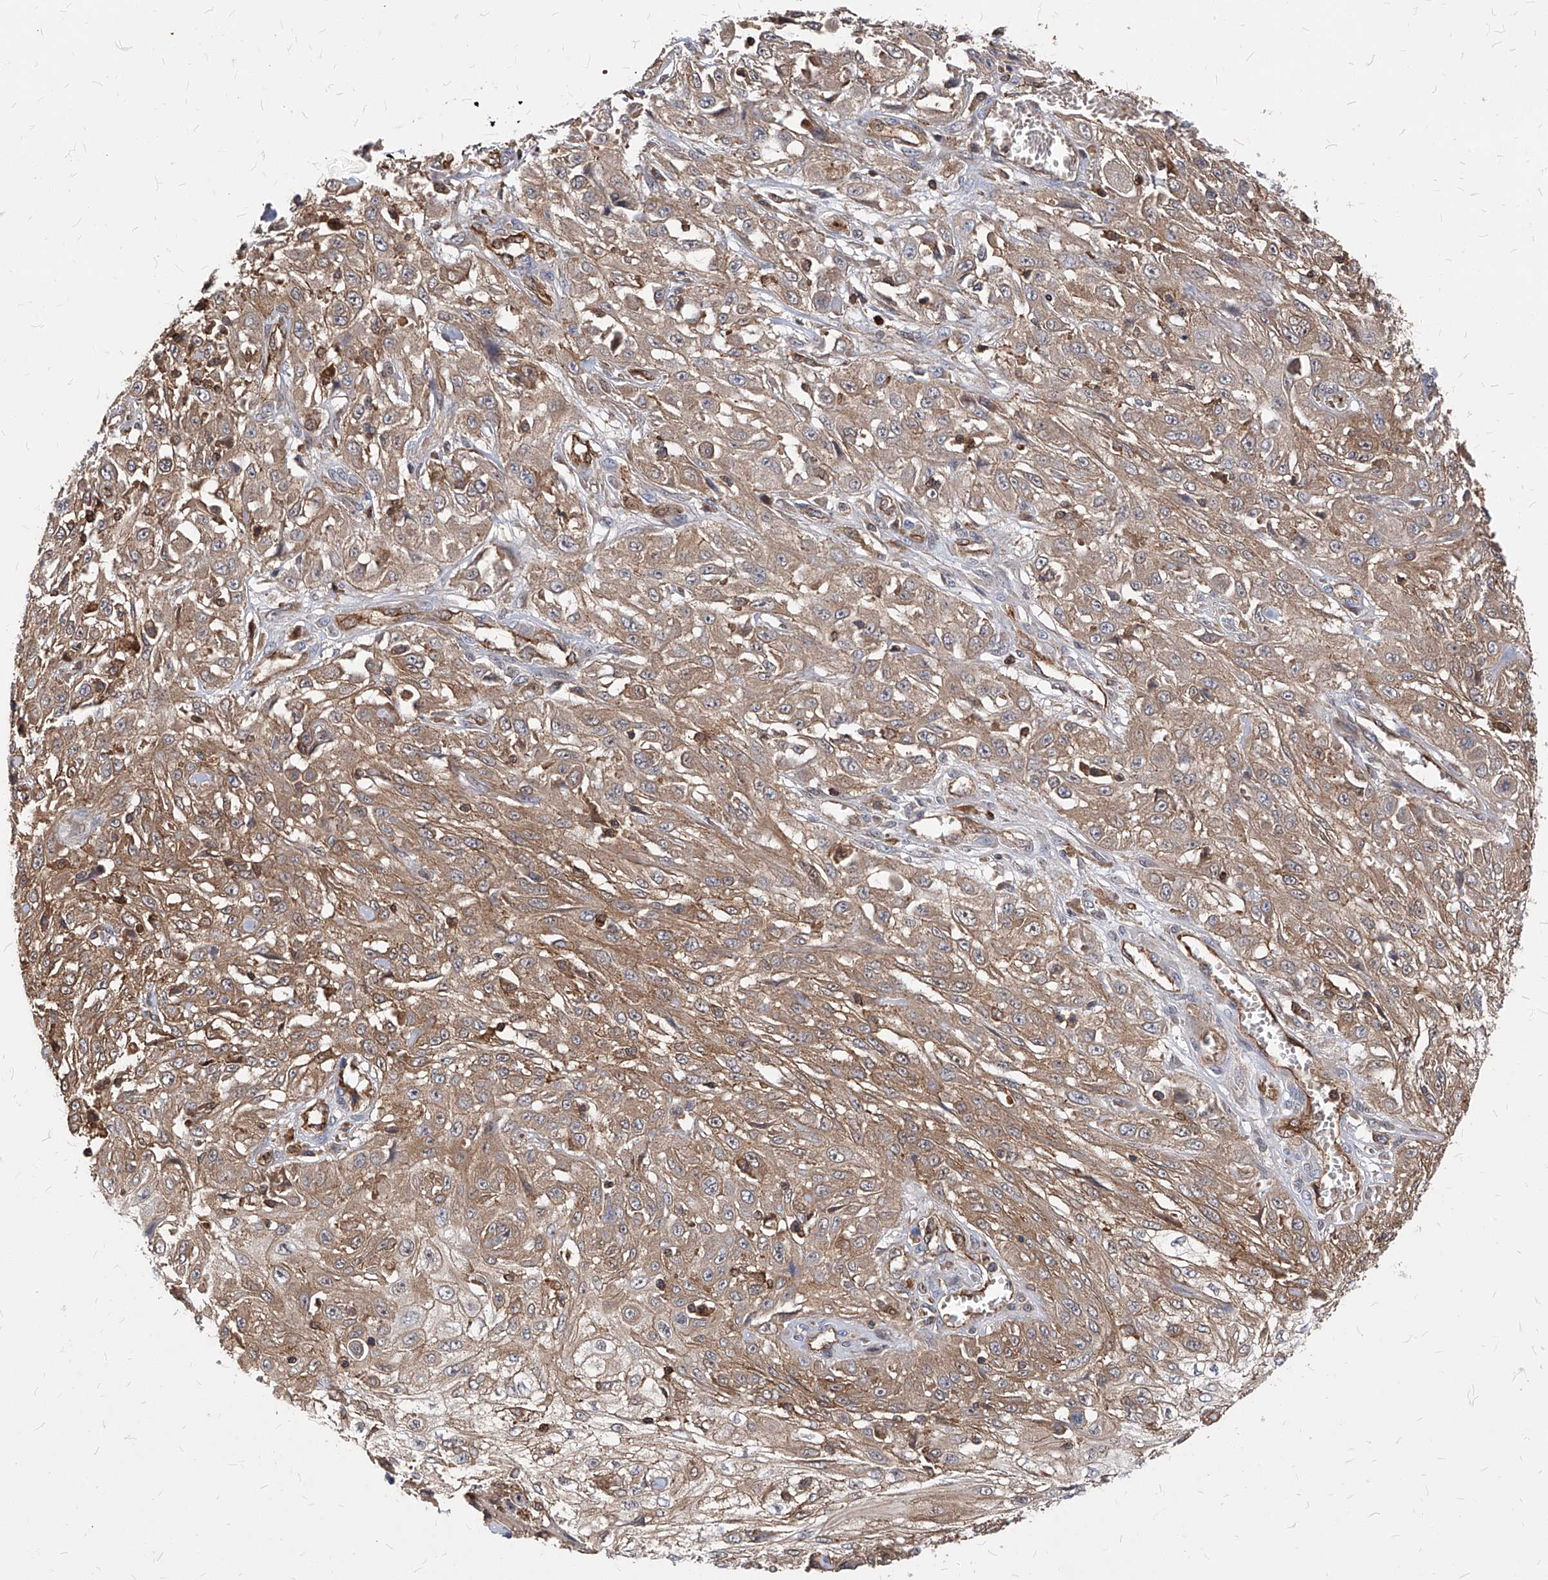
{"staining": {"intensity": "weak", "quantity": ">75%", "location": "cytoplasmic/membranous"}, "tissue": "skin cancer", "cell_type": "Tumor cells", "image_type": "cancer", "snomed": [{"axis": "morphology", "description": "Squamous cell carcinoma, NOS"}, {"axis": "morphology", "description": "Squamous cell carcinoma, metastatic, NOS"}, {"axis": "topography", "description": "Skin"}, {"axis": "topography", "description": "Lymph node"}], "caption": "Weak cytoplasmic/membranous protein positivity is seen in about >75% of tumor cells in skin squamous cell carcinoma.", "gene": "ABRACL", "patient": {"sex": "male", "age": 75}}